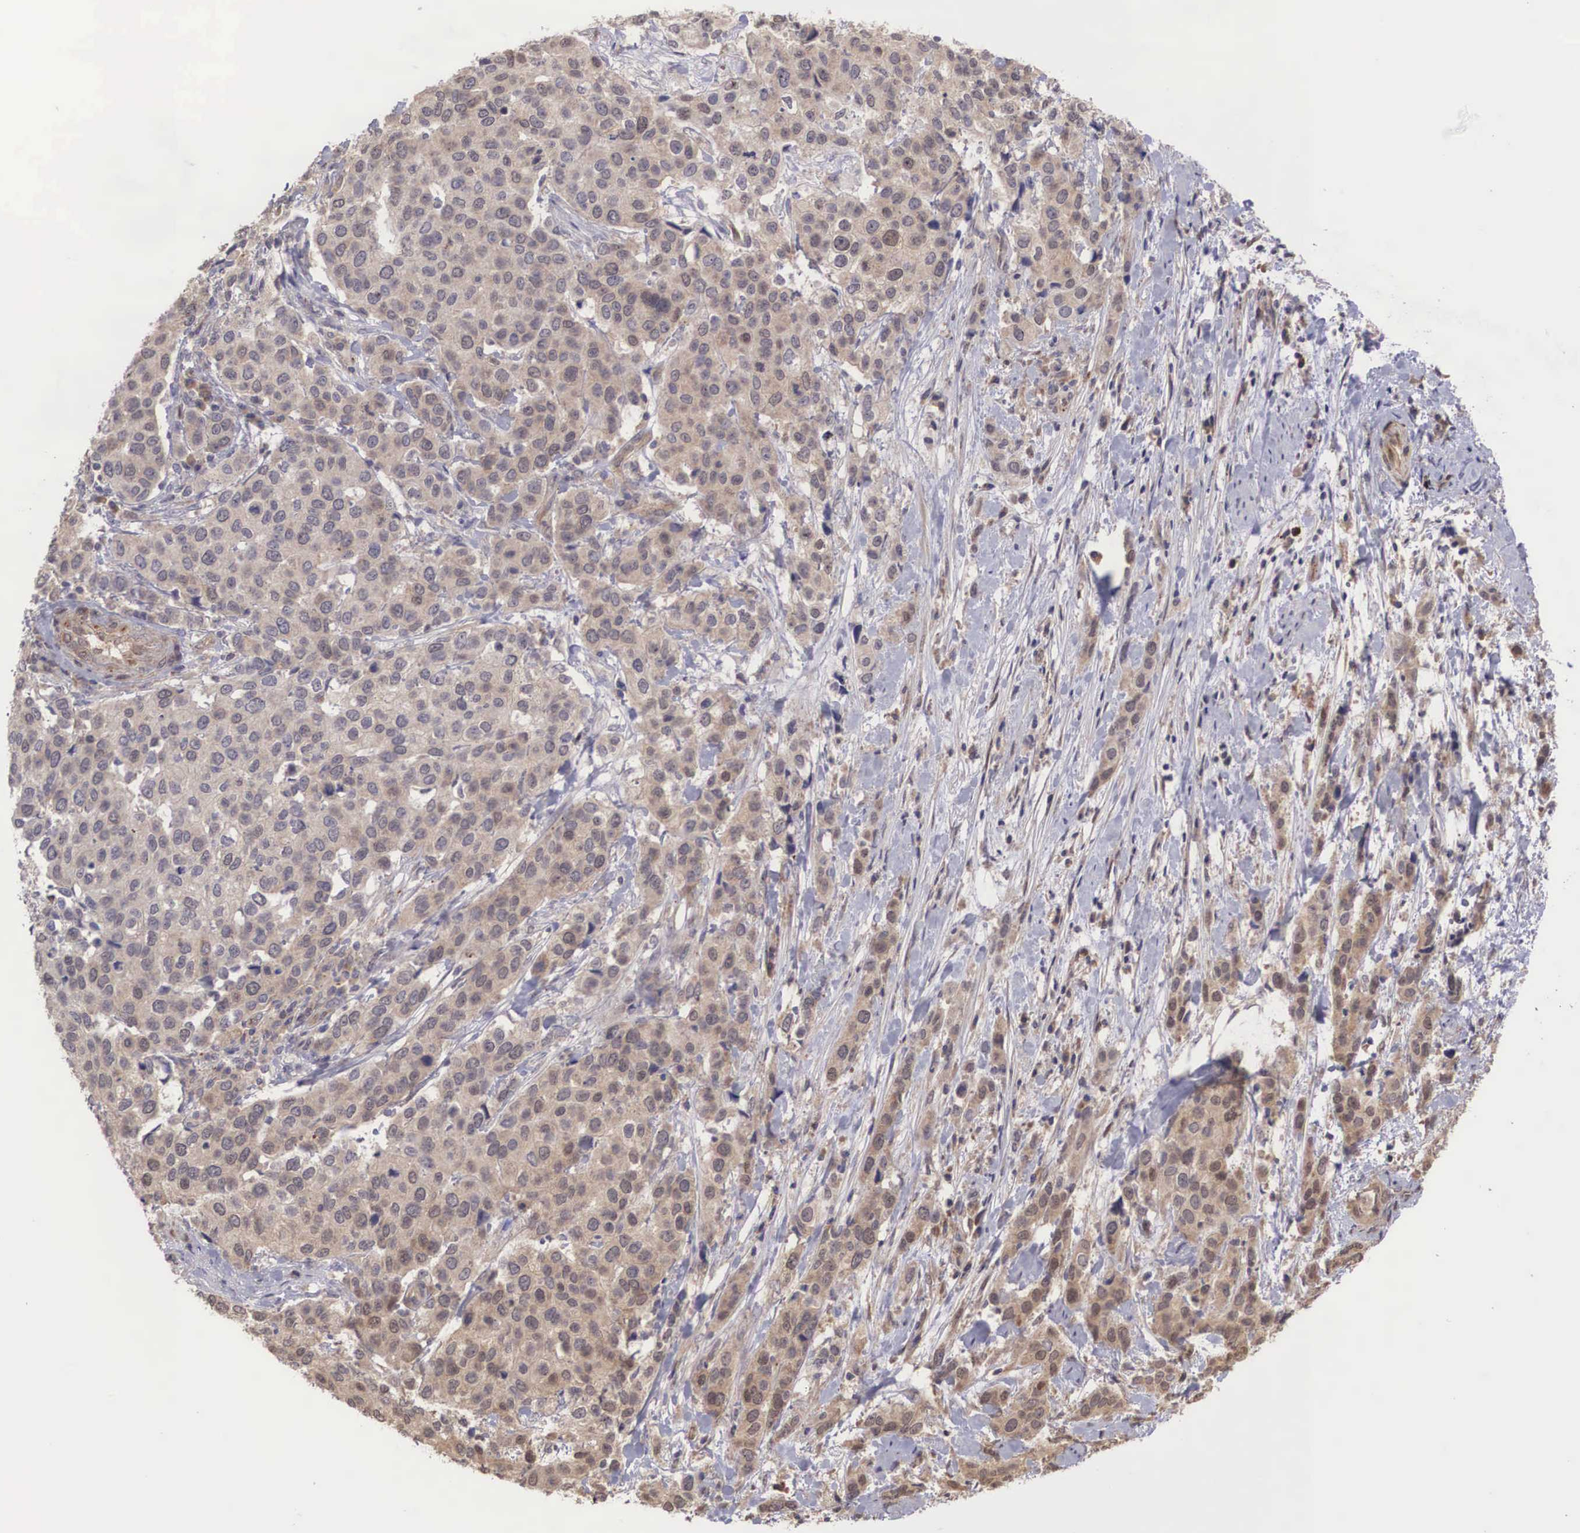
{"staining": {"intensity": "weak", "quantity": ">75%", "location": "cytoplasmic/membranous"}, "tissue": "cervical cancer", "cell_type": "Tumor cells", "image_type": "cancer", "snomed": [{"axis": "morphology", "description": "Squamous cell carcinoma, NOS"}, {"axis": "topography", "description": "Cervix"}], "caption": "Squamous cell carcinoma (cervical) stained with immunohistochemistry (IHC) demonstrates weak cytoplasmic/membranous expression in approximately >75% of tumor cells.", "gene": "DNAJB7", "patient": {"sex": "female", "age": 54}}